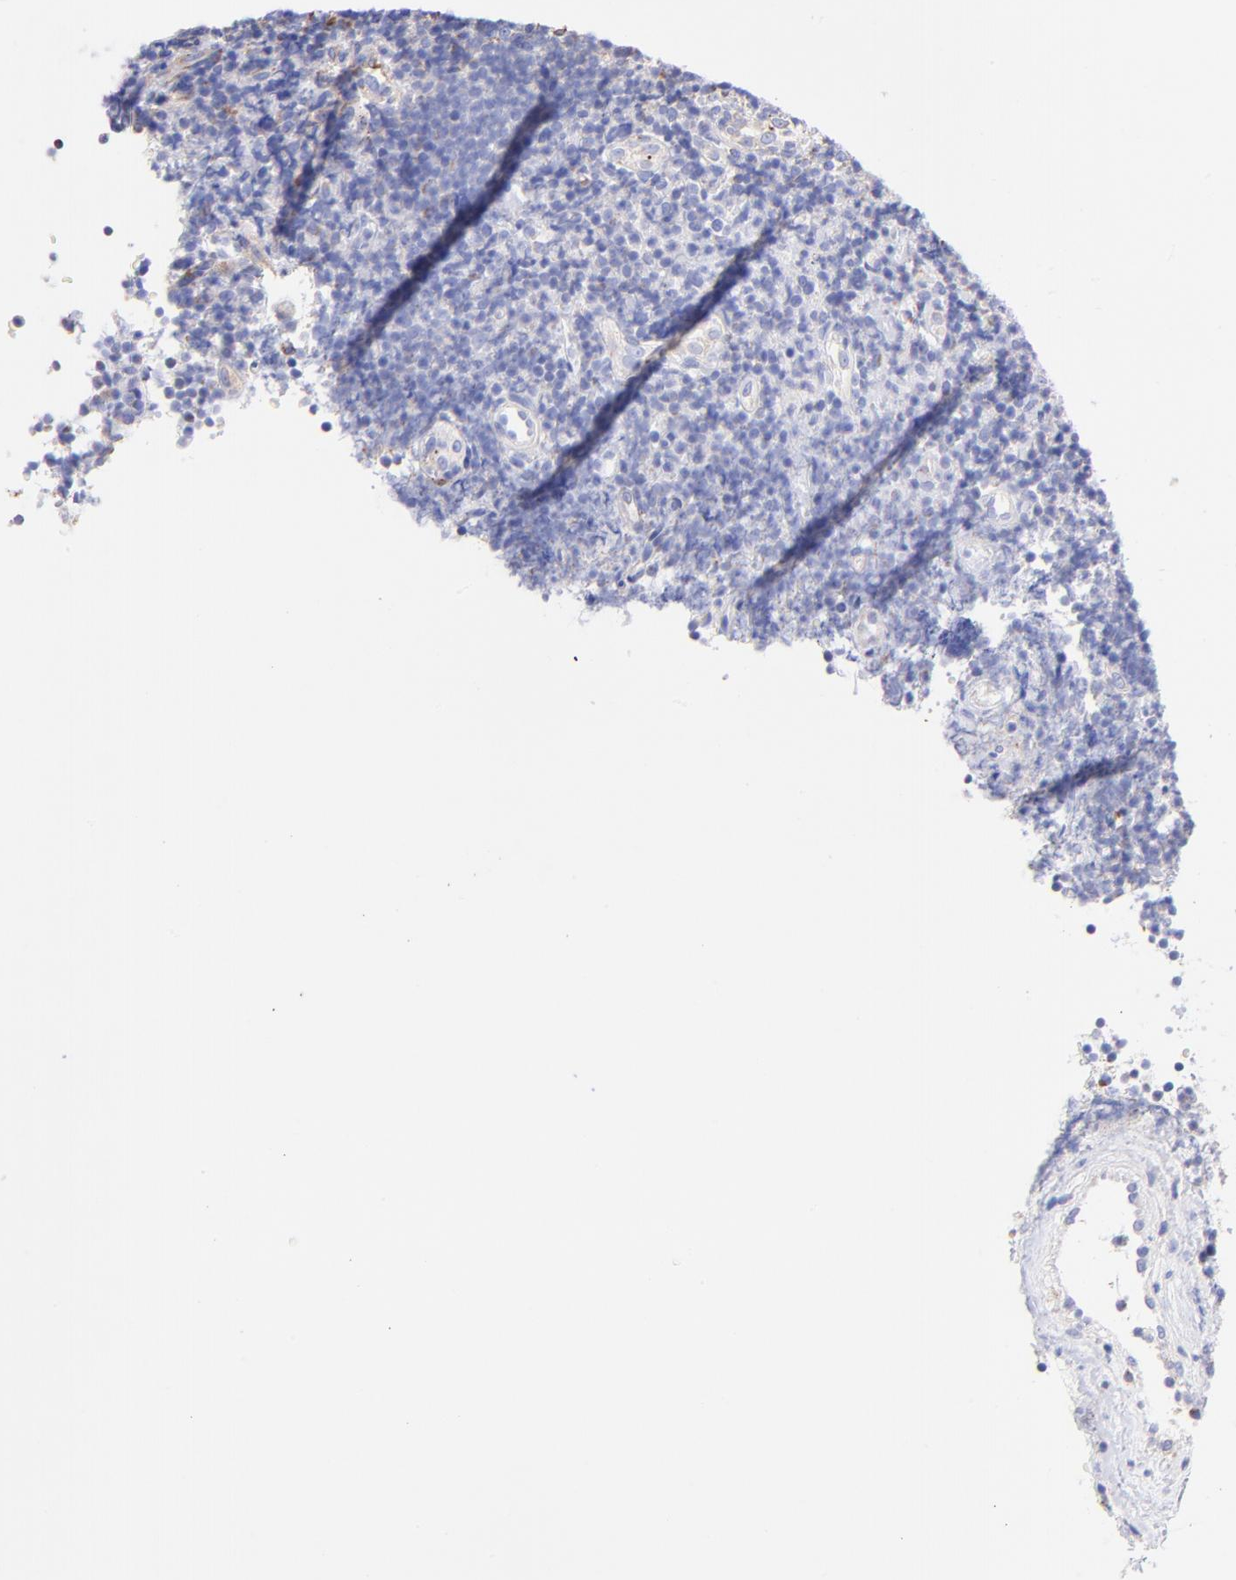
{"staining": {"intensity": "negative", "quantity": "none", "location": "none"}, "tissue": "tonsil", "cell_type": "Germinal center cells", "image_type": "normal", "snomed": [{"axis": "morphology", "description": "Normal tissue, NOS"}, {"axis": "topography", "description": "Tonsil"}], "caption": "High power microscopy micrograph of an IHC image of normal tonsil, revealing no significant expression in germinal center cells.", "gene": "SPARC", "patient": {"sex": "female", "age": 40}}